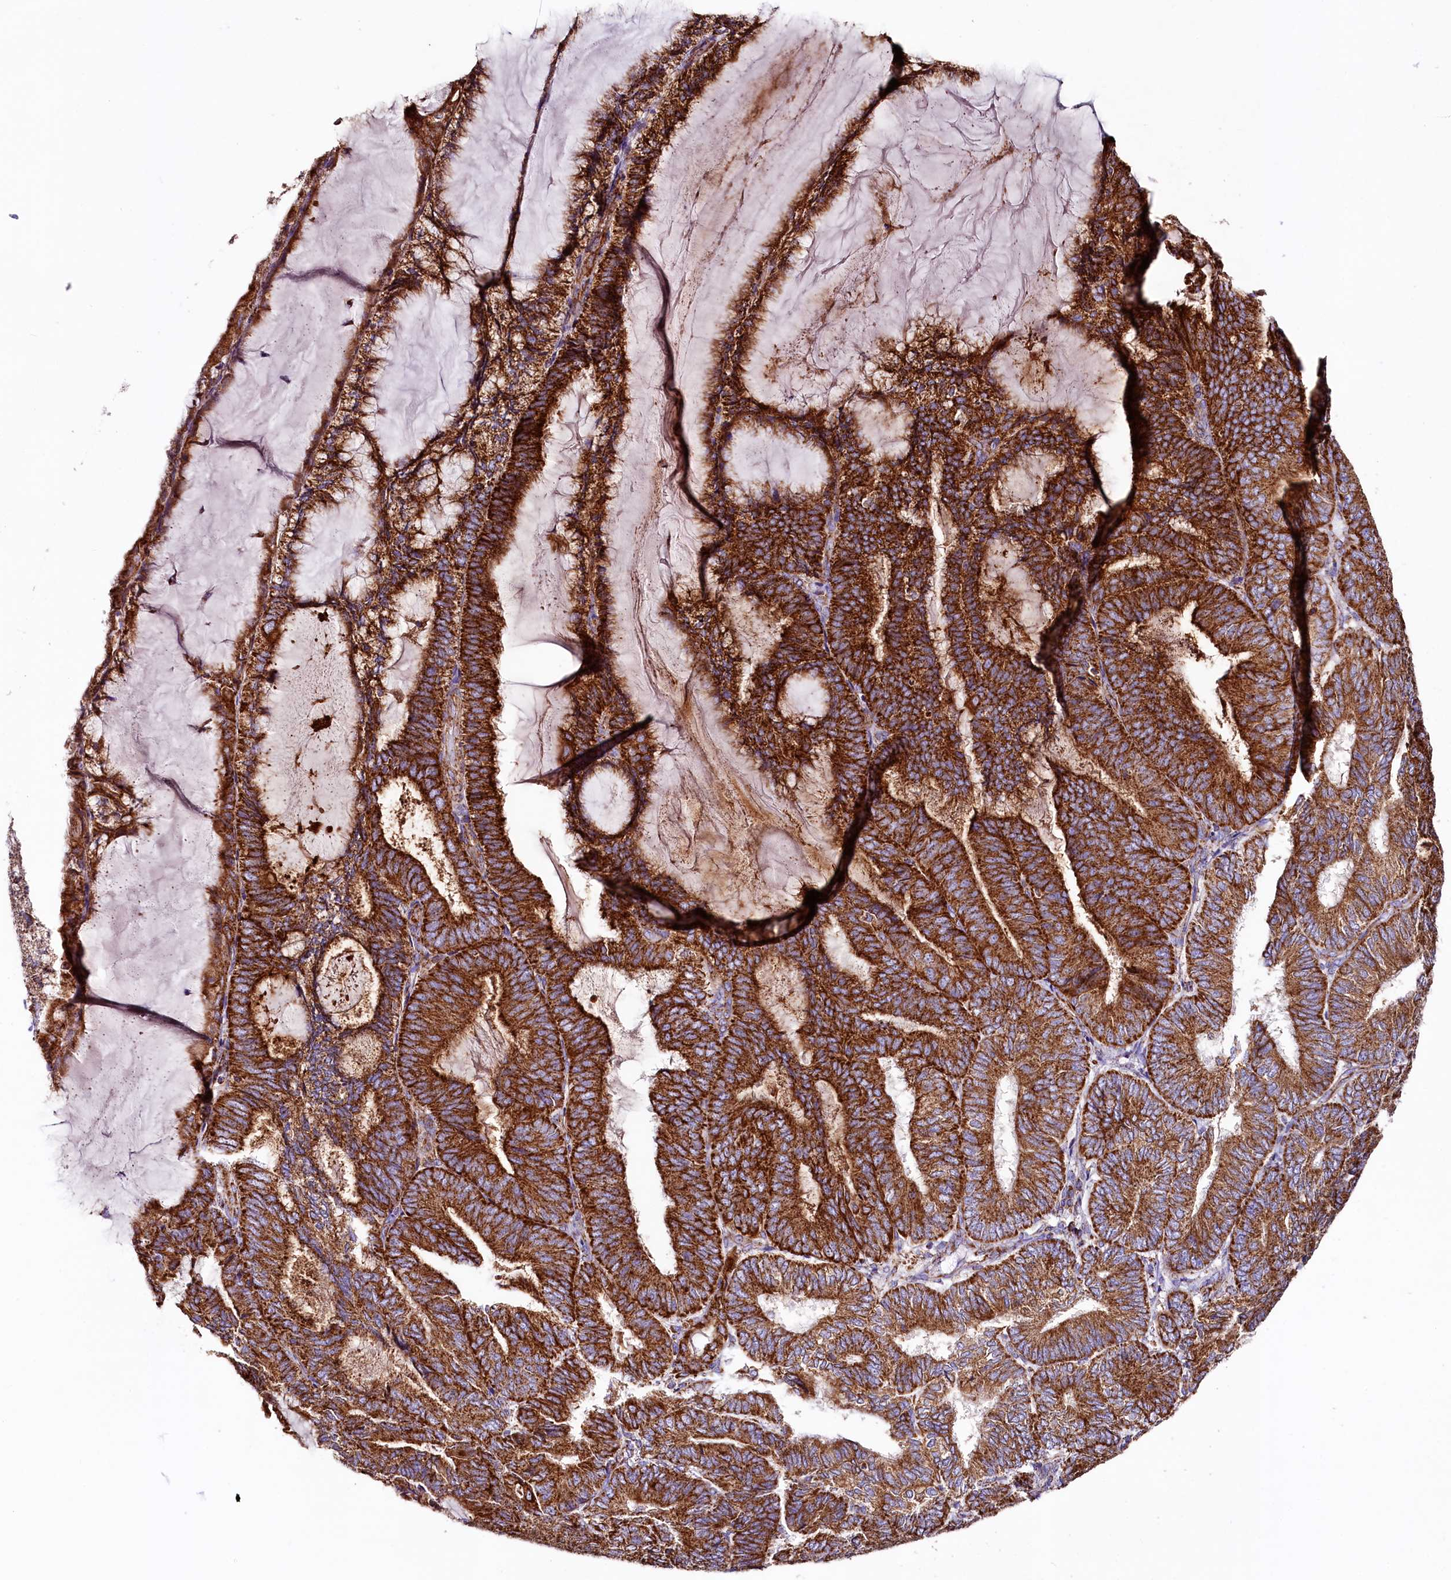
{"staining": {"intensity": "strong", "quantity": ">75%", "location": "cytoplasmic/membranous"}, "tissue": "endometrial cancer", "cell_type": "Tumor cells", "image_type": "cancer", "snomed": [{"axis": "morphology", "description": "Adenocarcinoma, NOS"}, {"axis": "topography", "description": "Endometrium"}], "caption": "Immunohistochemistry (IHC) (DAB) staining of human endometrial adenocarcinoma displays strong cytoplasmic/membranous protein expression in approximately >75% of tumor cells.", "gene": "APLP2", "patient": {"sex": "female", "age": 81}}